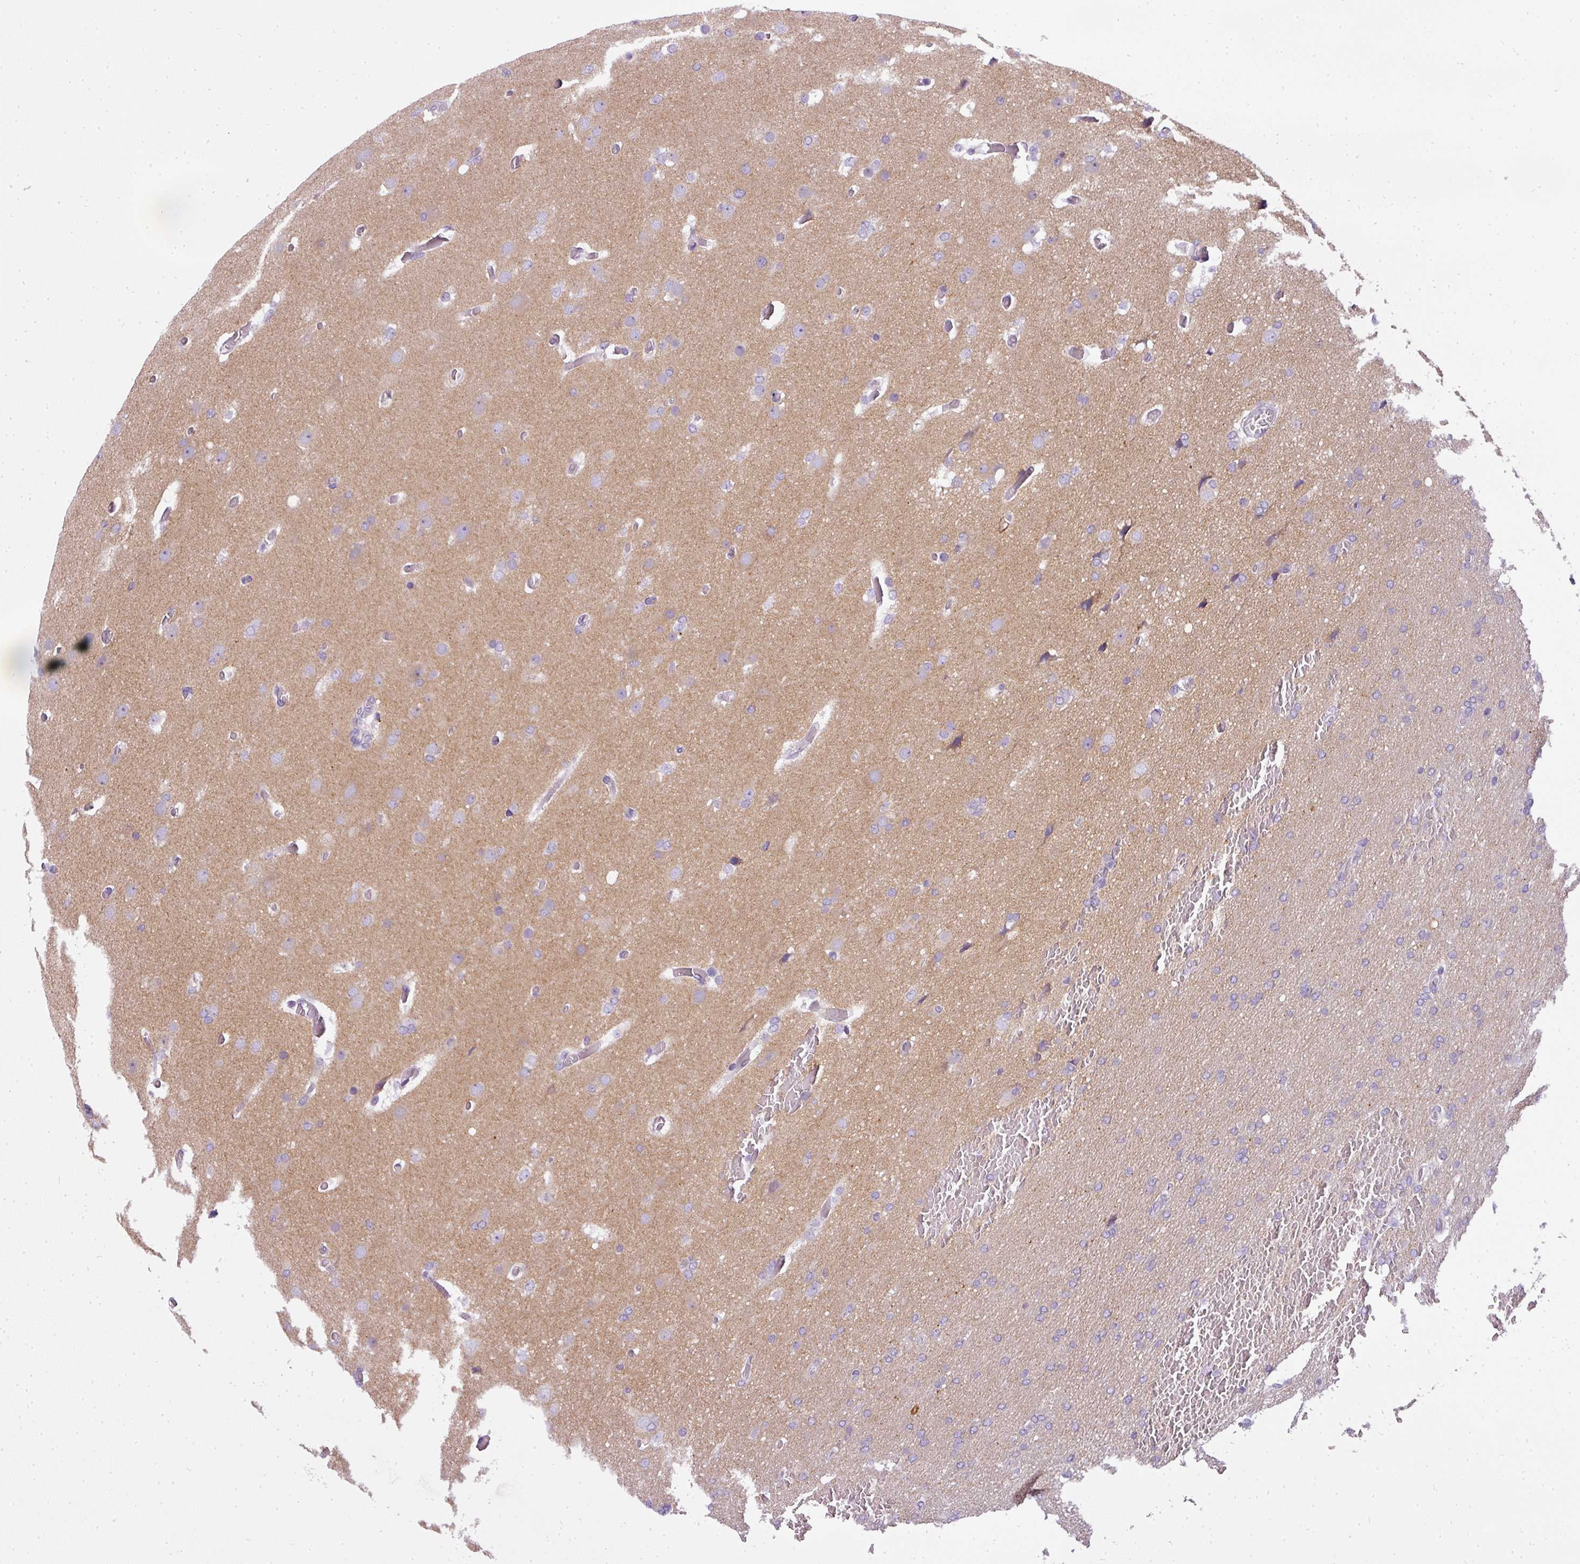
{"staining": {"intensity": "negative", "quantity": "none", "location": "none"}, "tissue": "glioma", "cell_type": "Tumor cells", "image_type": "cancer", "snomed": [{"axis": "morphology", "description": "Glioma, malignant, High grade"}, {"axis": "topography", "description": "Cerebral cortex"}], "caption": "This is an immunohistochemistry micrograph of malignant glioma (high-grade). There is no positivity in tumor cells.", "gene": "ATP6V1D", "patient": {"sex": "female", "age": 36}}